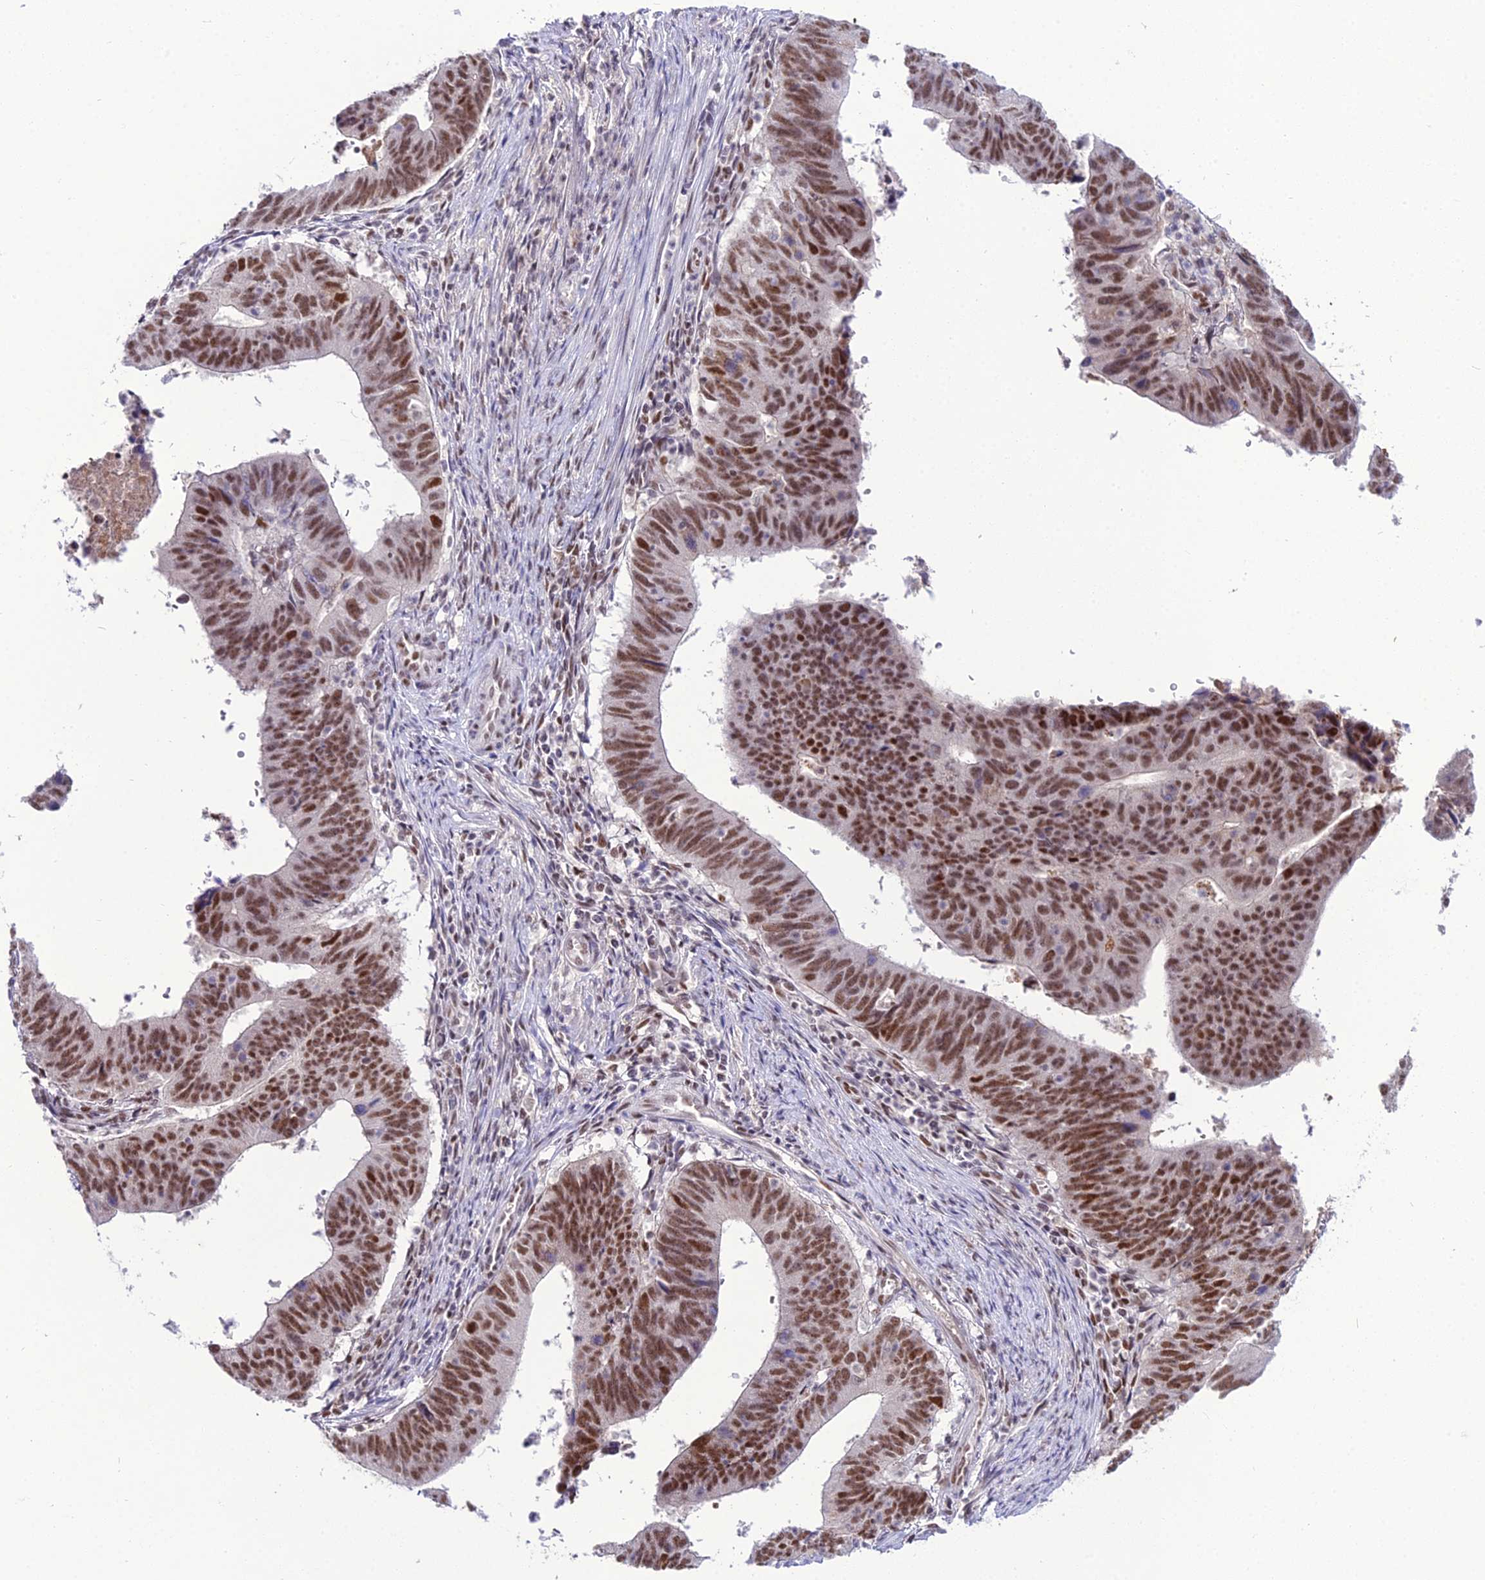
{"staining": {"intensity": "moderate", "quantity": ">75%", "location": "nuclear"}, "tissue": "stomach cancer", "cell_type": "Tumor cells", "image_type": "cancer", "snomed": [{"axis": "morphology", "description": "Adenocarcinoma, NOS"}, {"axis": "topography", "description": "Stomach"}], "caption": "IHC photomicrograph of neoplastic tissue: stomach adenocarcinoma stained using IHC reveals medium levels of moderate protein expression localized specifically in the nuclear of tumor cells, appearing as a nuclear brown color.", "gene": "RBM12", "patient": {"sex": "male", "age": 59}}